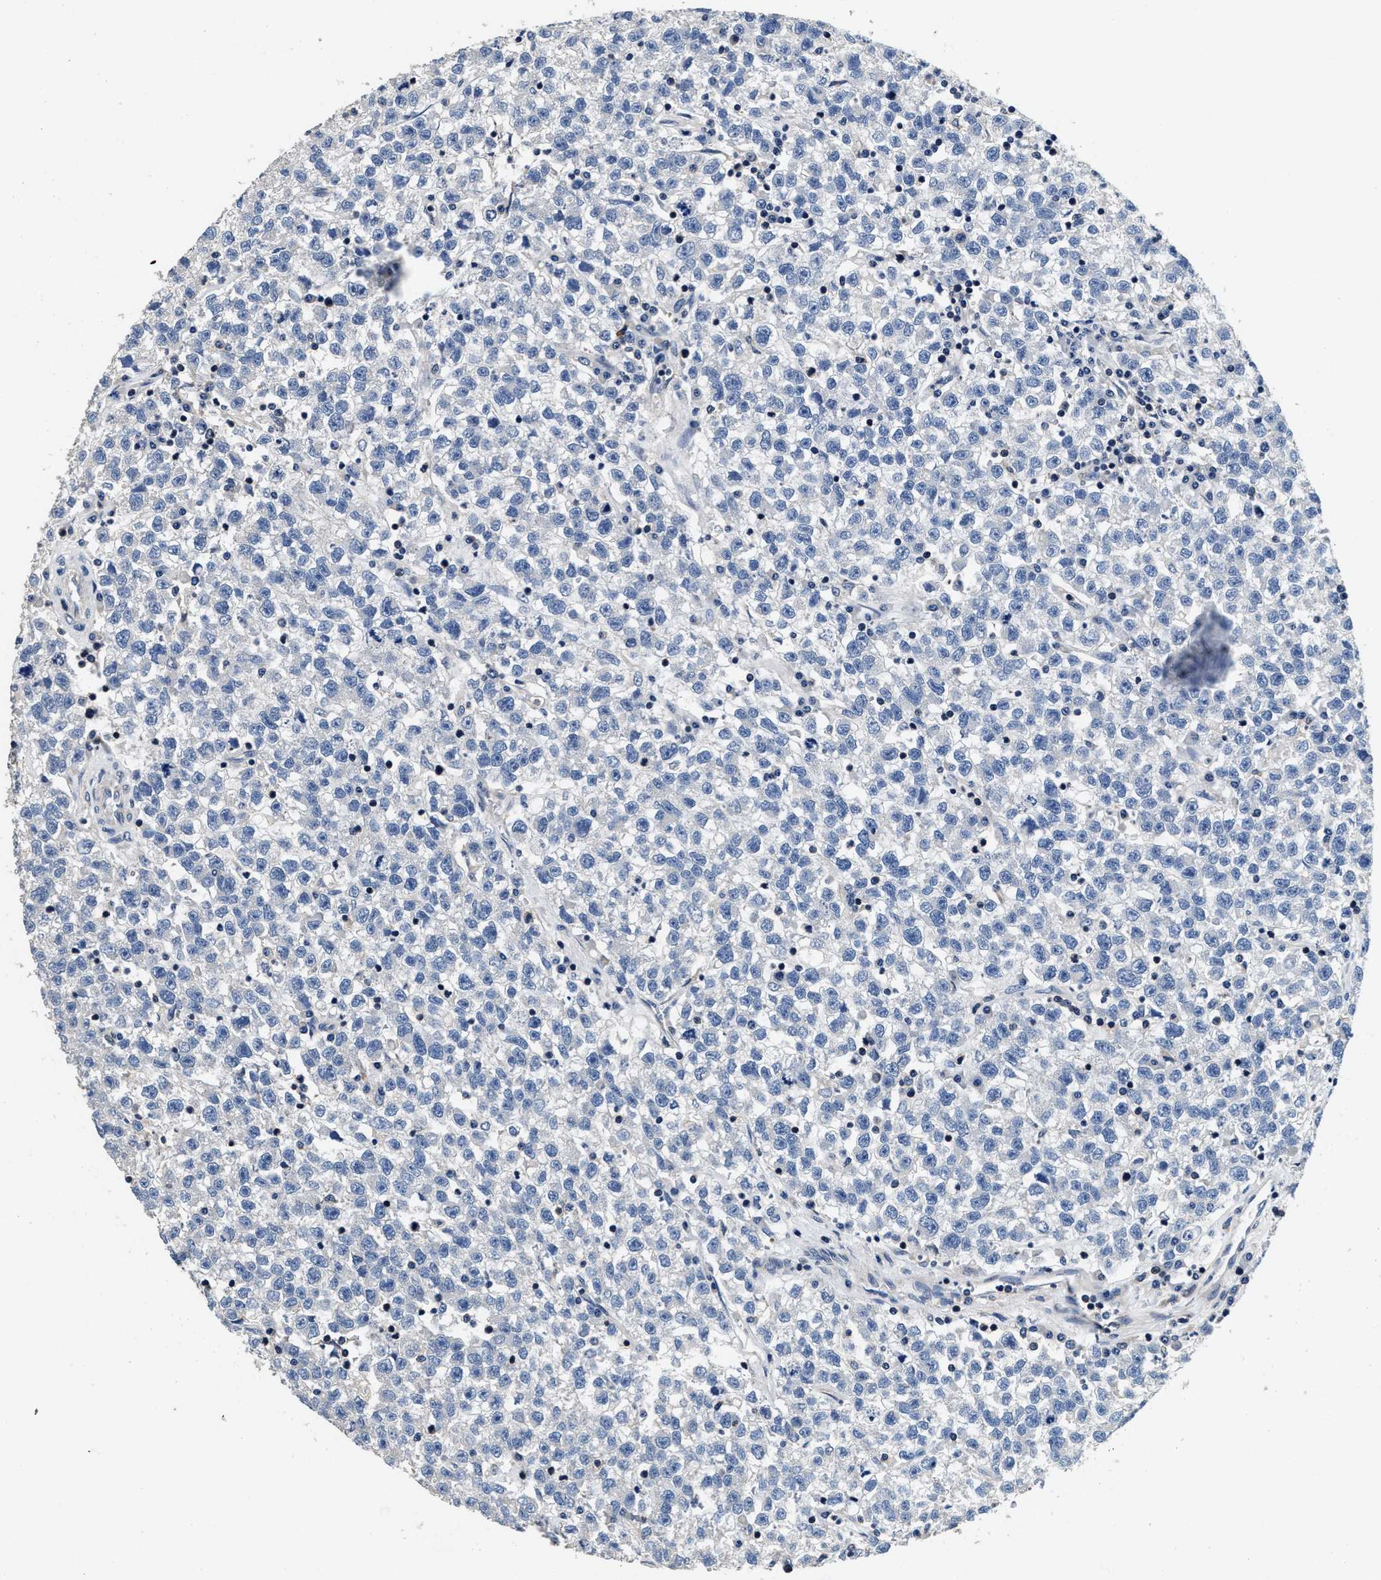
{"staining": {"intensity": "negative", "quantity": "none", "location": "none"}, "tissue": "testis cancer", "cell_type": "Tumor cells", "image_type": "cancer", "snomed": [{"axis": "morphology", "description": "Seminoma, NOS"}, {"axis": "topography", "description": "Testis"}], "caption": "High magnification brightfield microscopy of seminoma (testis) stained with DAB (3,3'-diaminobenzidine) (brown) and counterstained with hematoxylin (blue): tumor cells show no significant staining.", "gene": "ANKIB1", "patient": {"sex": "male", "age": 22}}